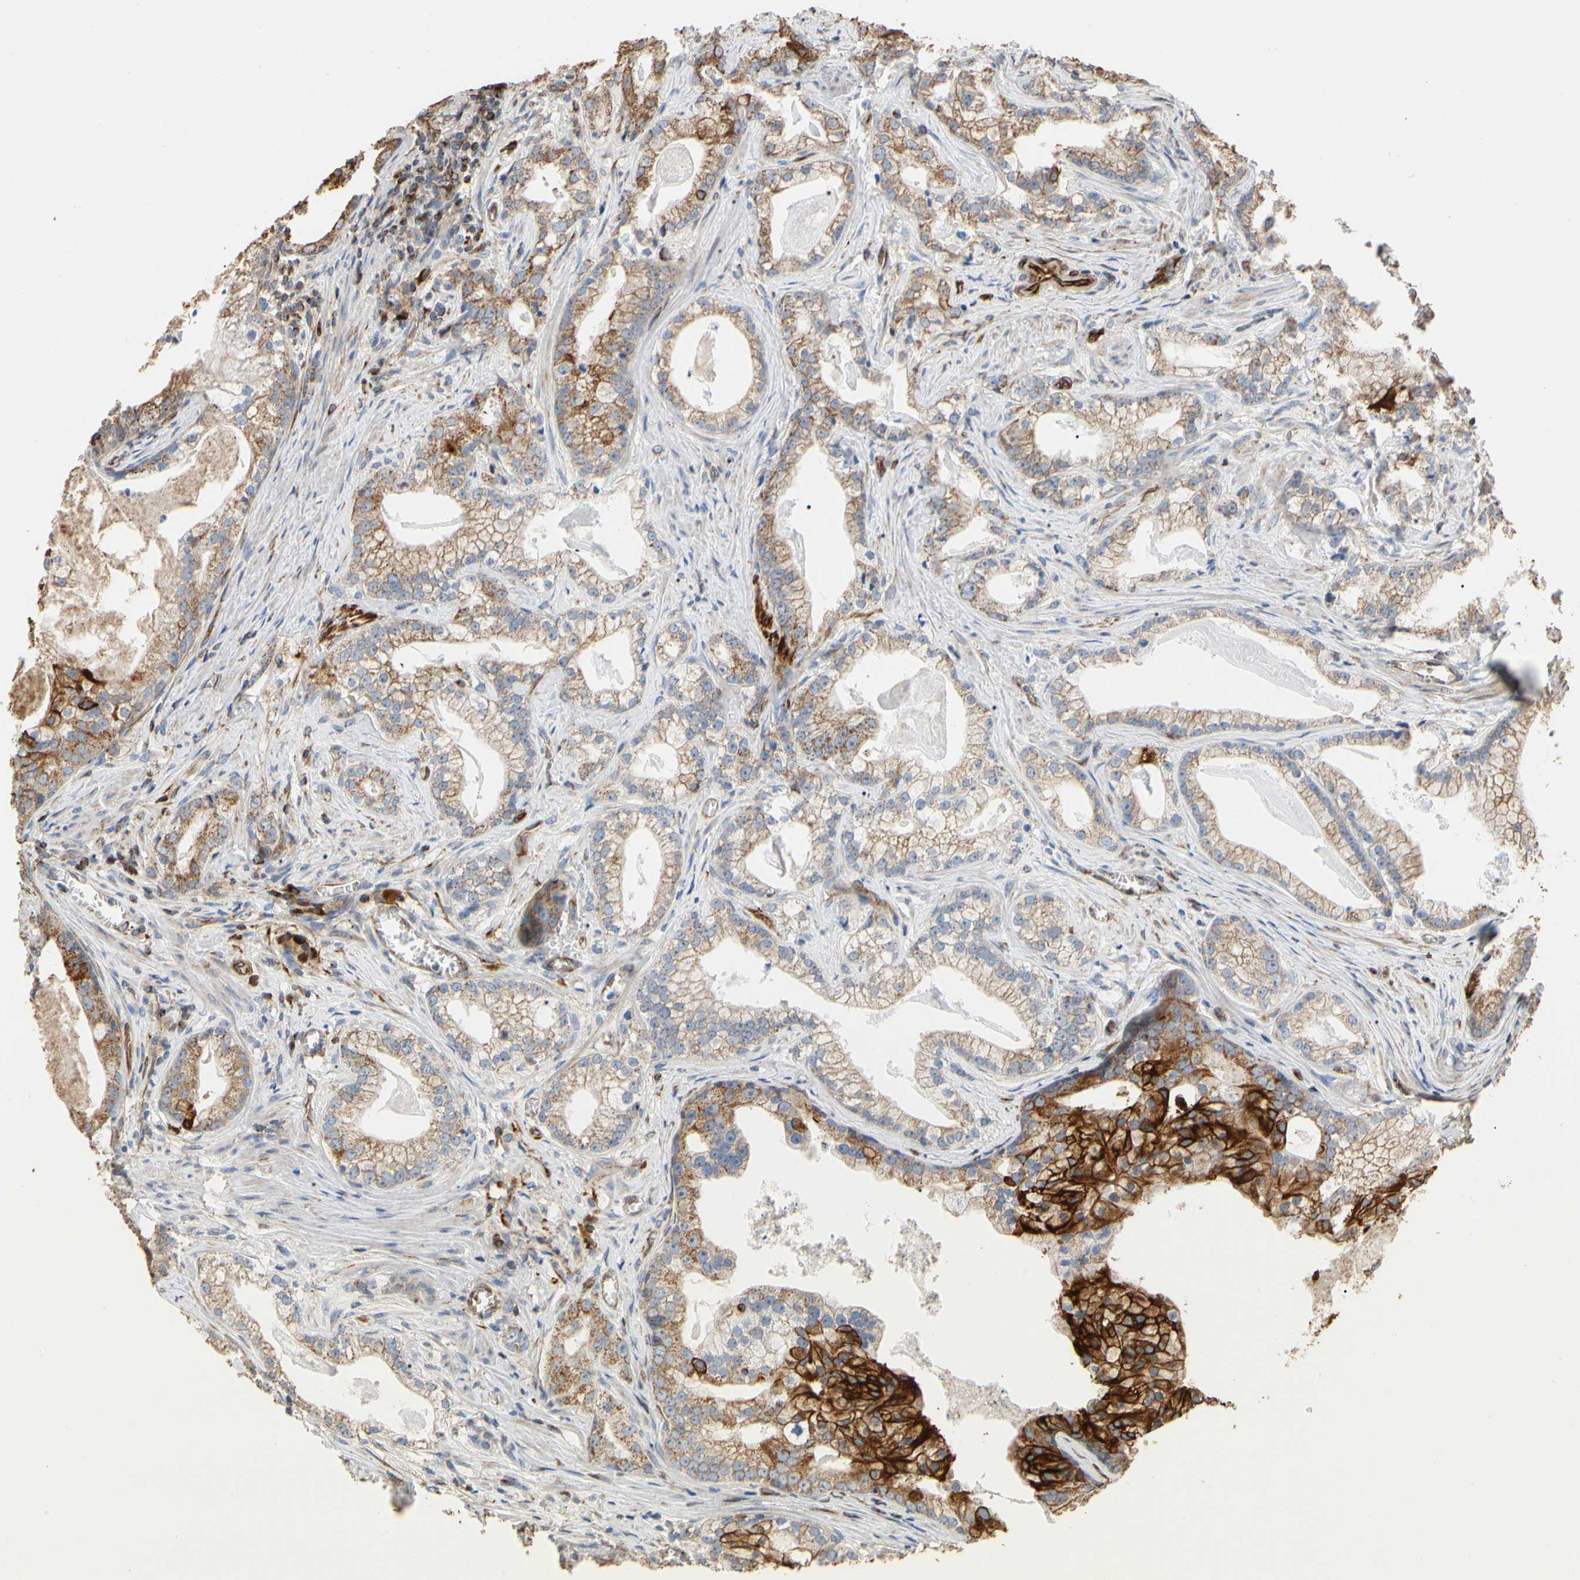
{"staining": {"intensity": "moderate", "quantity": "25%-75%", "location": "cytoplasmic/membranous"}, "tissue": "prostate cancer", "cell_type": "Tumor cells", "image_type": "cancer", "snomed": [{"axis": "morphology", "description": "Adenocarcinoma, Low grade"}, {"axis": "topography", "description": "Prostate"}], "caption": "This is an image of immunohistochemistry staining of prostate cancer, which shows moderate expression in the cytoplasmic/membranous of tumor cells.", "gene": "TUBA1A", "patient": {"sex": "male", "age": 59}}